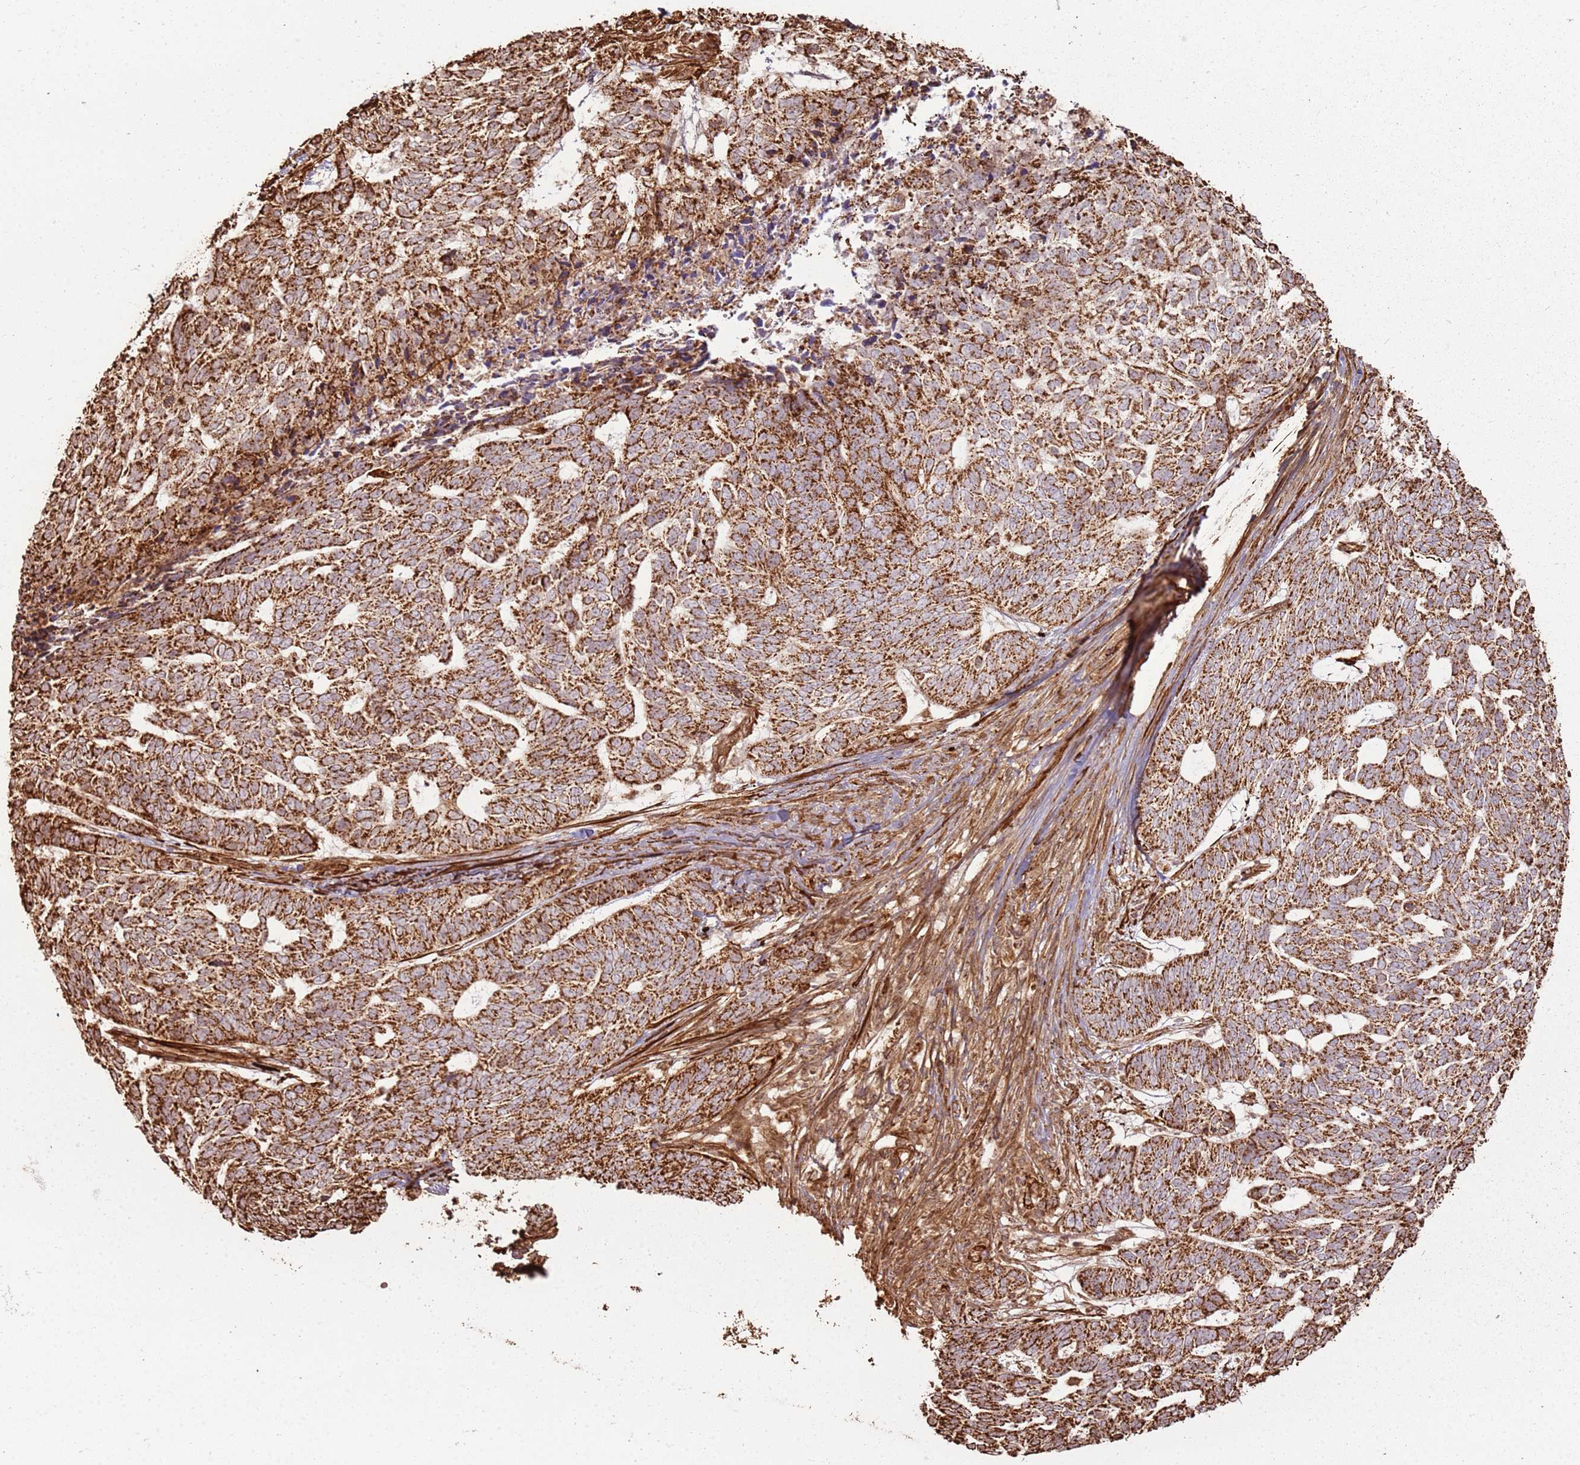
{"staining": {"intensity": "strong", "quantity": ">75%", "location": "cytoplasmic/membranous"}, "tissue": "skin cancer", "cell_type": "Tumor cells", "image_type": "cancer", "snomed": [{"axis": "morphology", "description": "Basal cell carcinoma"}, {"axis": "topography", "description": "Skin"}], "caption": "This is an image of IHC staining of skin basal cell carcinoma, which shows strong expression in the cytoplasmic/membranous of tumor cells.", "gene": "DDX59", "patient": {"sex": "female", "age": 65}}